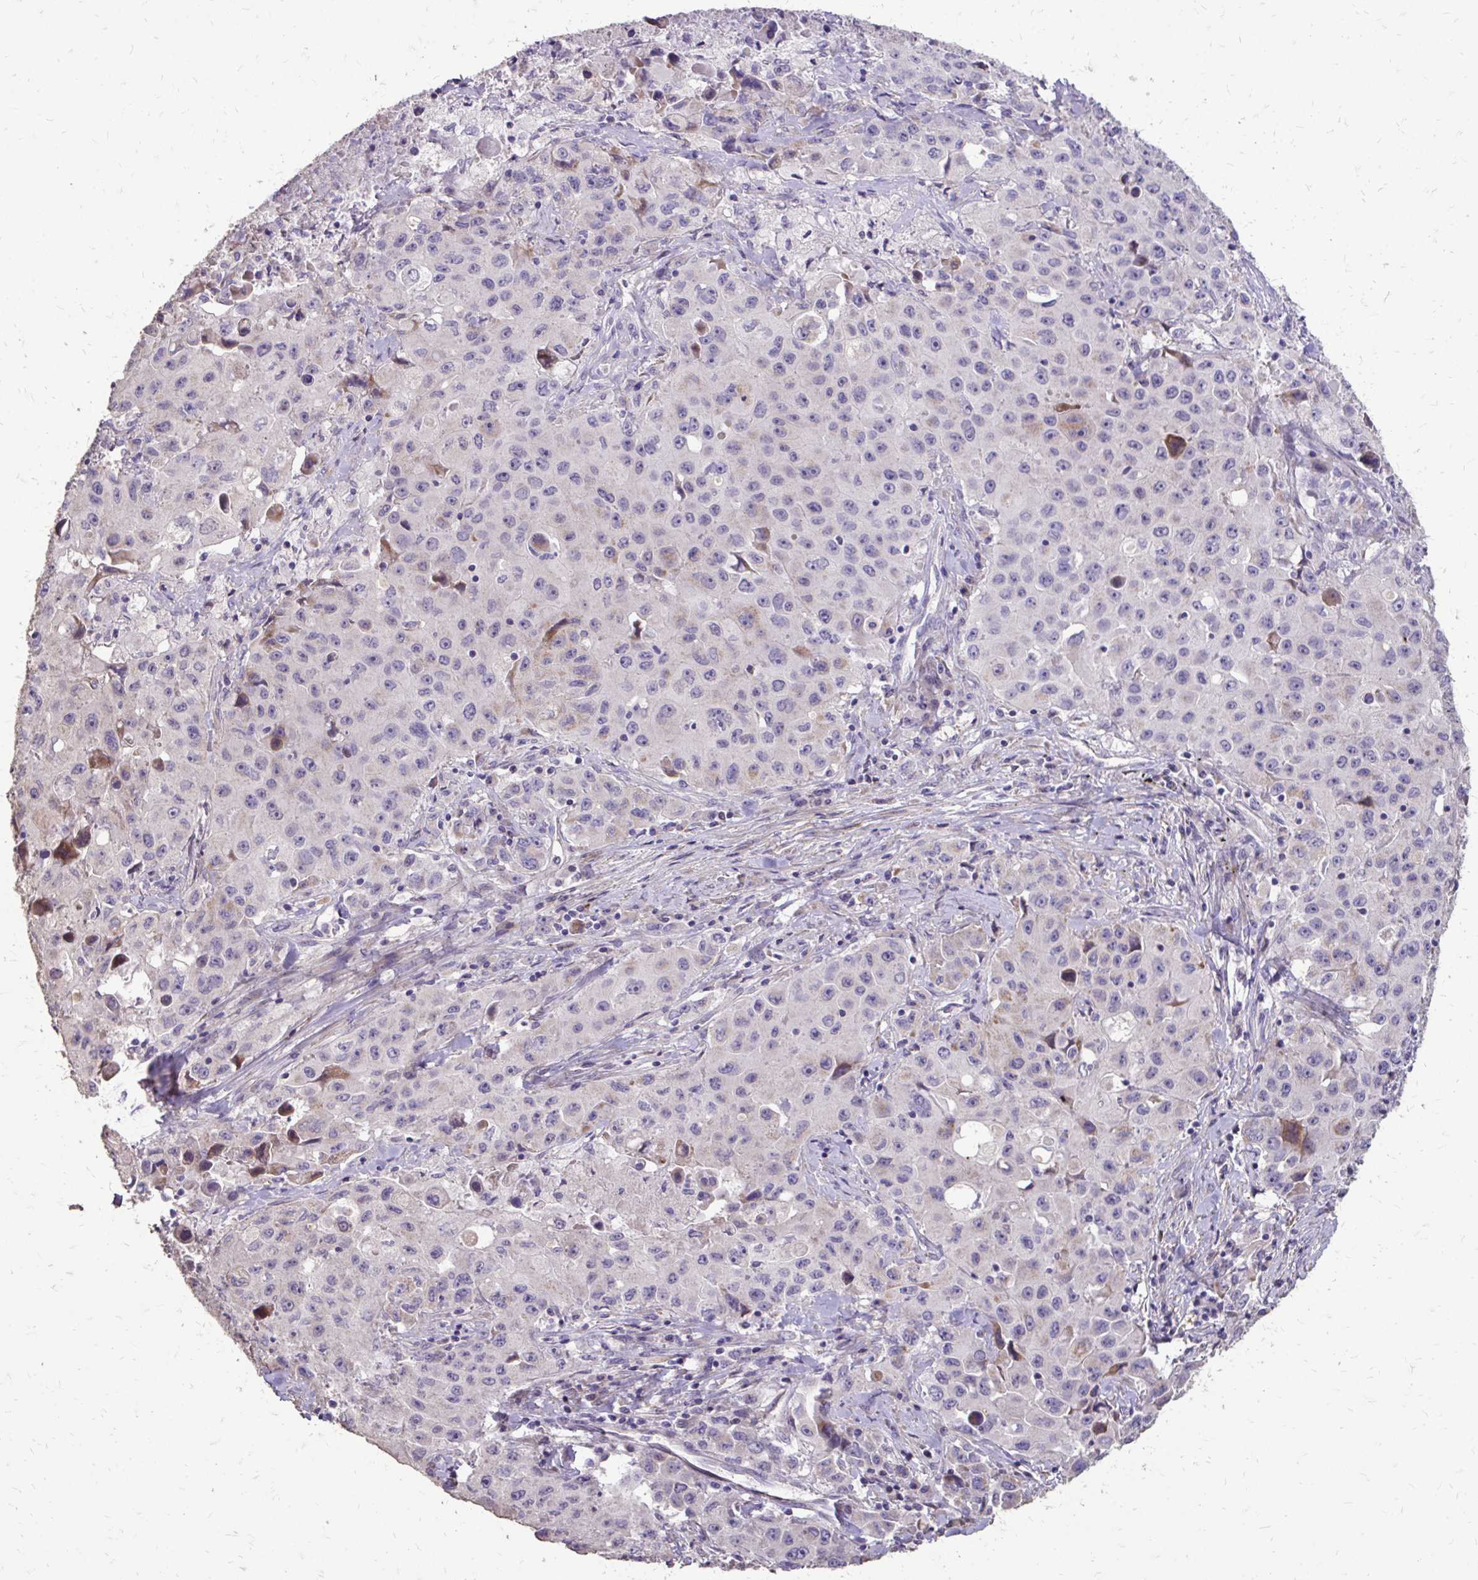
{"staining": {"intensity": "negative", "quantity": "none", "location": "none"}, "tissue": "lung cancer", "cell_type": "Tumor cells", "image_type": "cancer", "snomed": [{"axis": "morphology", "description": "Squamous cell carcinoma, NOS"}, {"axis": "topography", "description": "Lung"}], "caption": "DAB immunohistochemical staining of lung squamous cell carcinoma exhibits no significant staining in tumor cells.", "gene": "MYORG", "patient": {"sex": "male", "age": 63}}